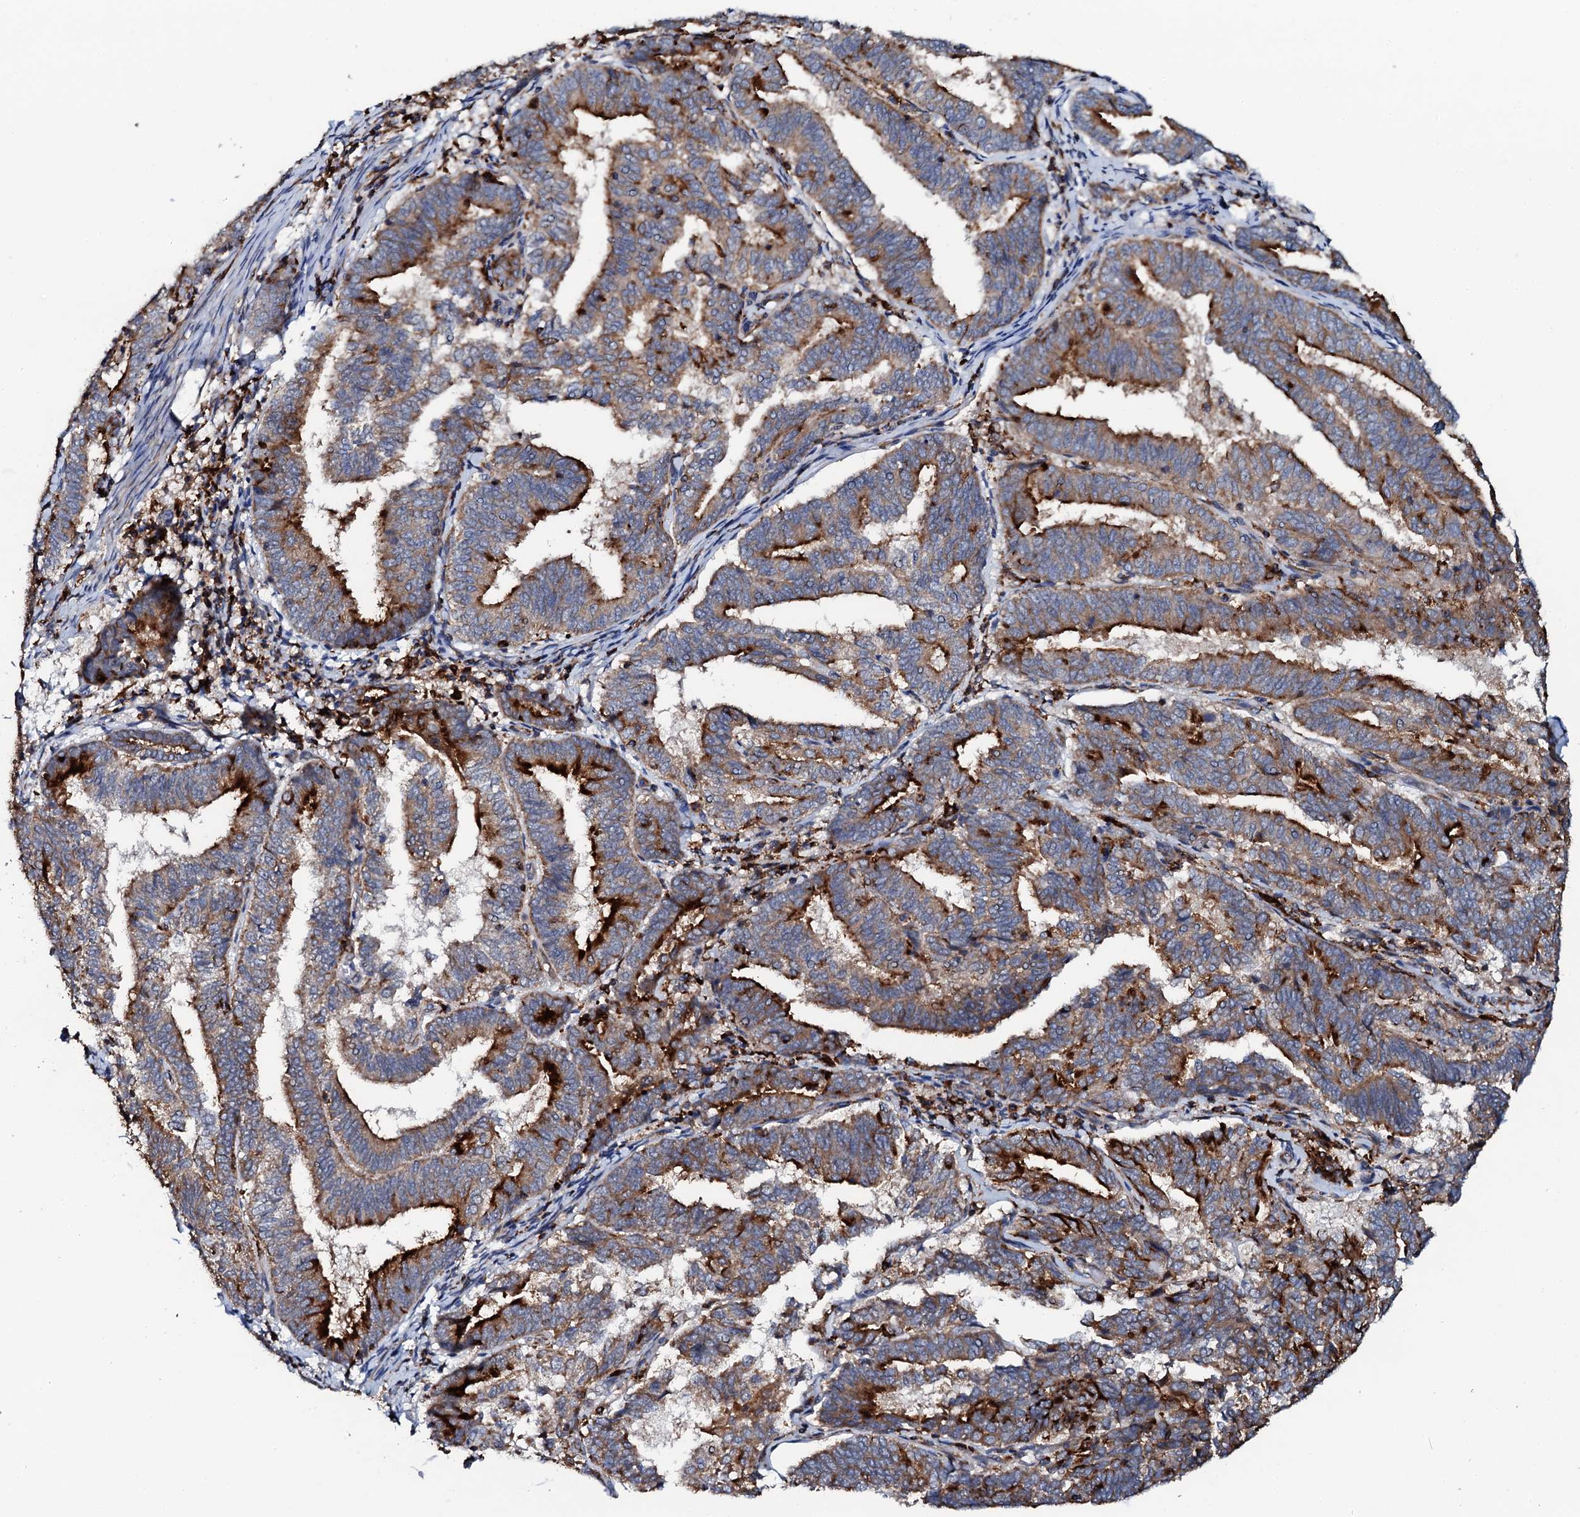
{"staining": {"intensity": "strong", "quantity": "25%-75%", "location": "cytoplasmic/membranous"}, "tissue": "endometrial cancer", "cell_type": "Tumor cells", "image_type": "cancer", "snomed": [{"axis": "morphology", "description": "Adenocarcinoma, NOS"}, {"axis": "topography", "description": "Endometrium"}], "caption": "IHC of endometrial cancer displays high levels of strong cytoplasmic/membranous expression in about 25%-75% of tumor cells.", "gene": "VAMP8", "patient": {"sex": "female", "age": 80}}